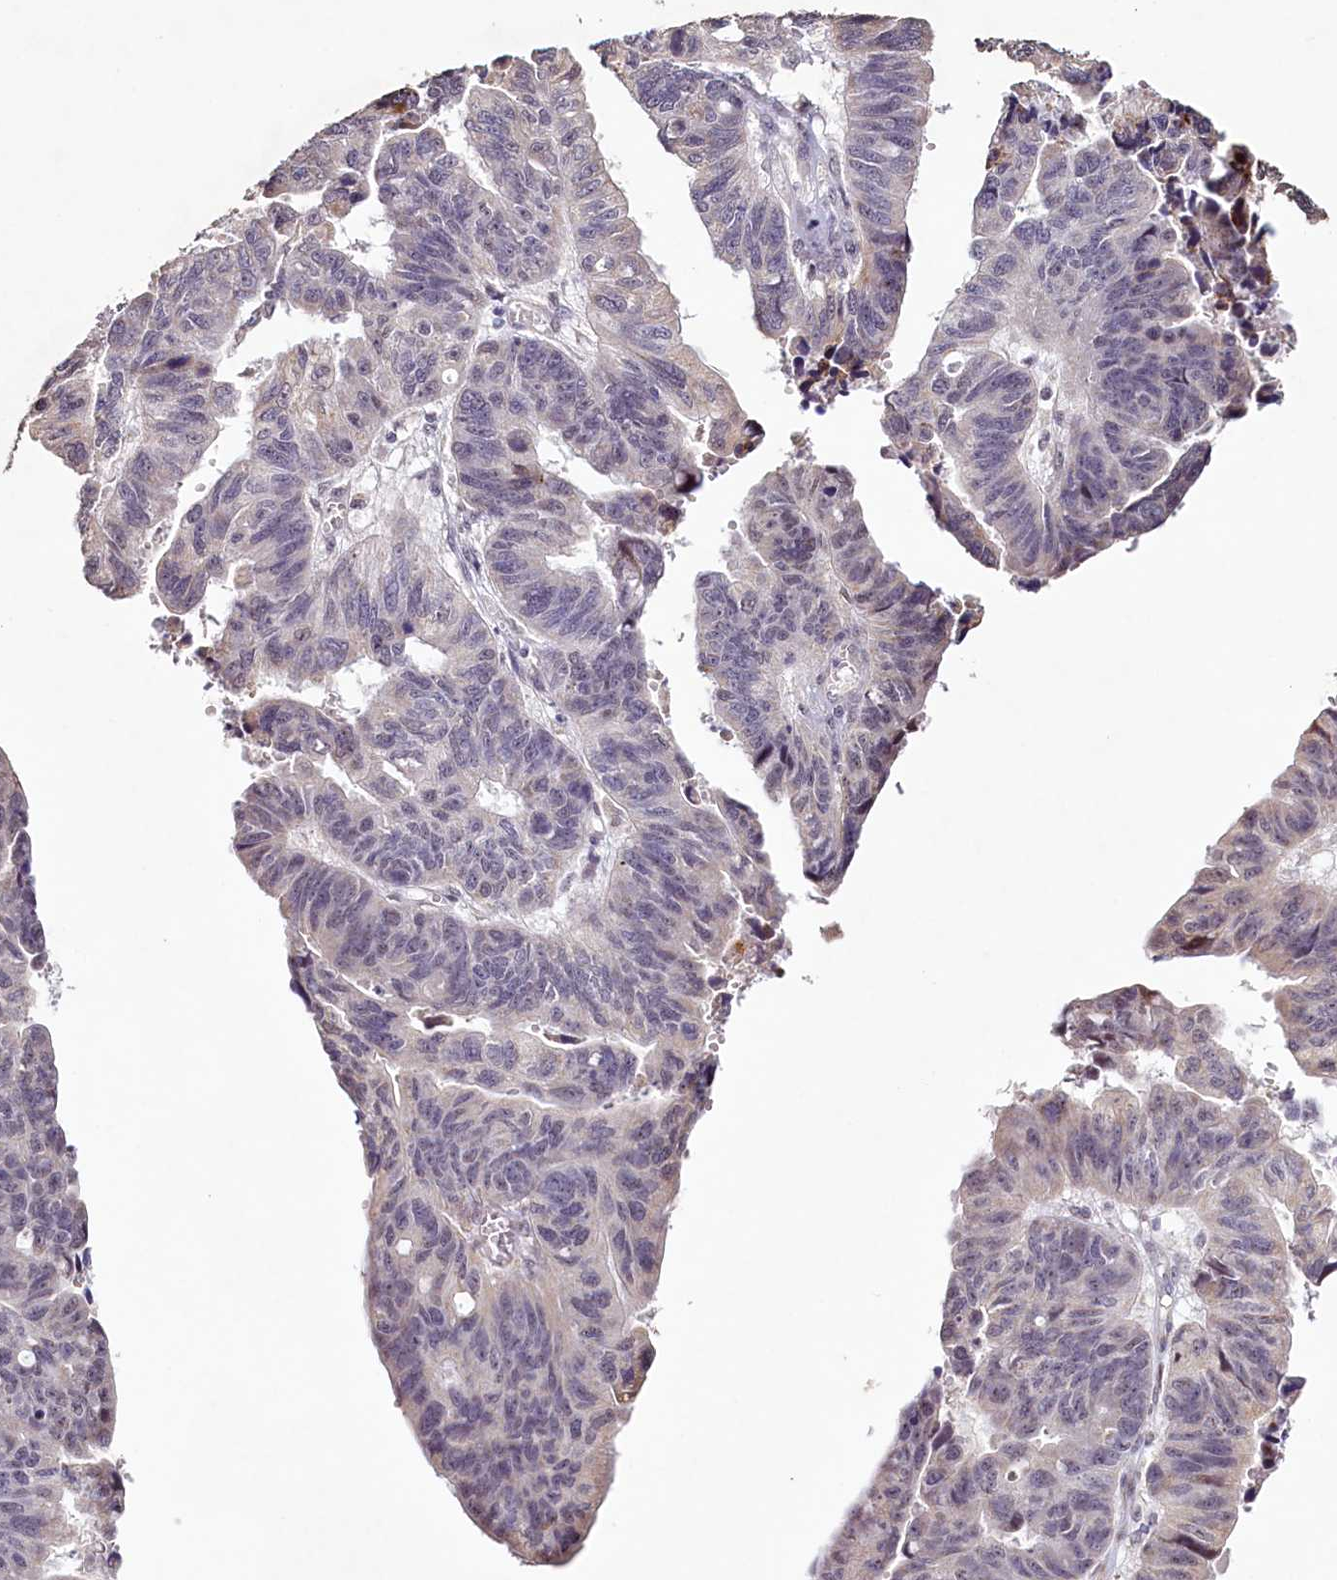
{"staining": {"intensity": "negative", "quantity": "none", "location": "none"}, "tissue": "stomach cancer", "cell_type": "Tumor cells", "image_type": "cancer", "snomed": [{"axis": "morphology", "description": "Adenocarcinoma, NOS"}, {"axis": "topography", "description": "Stomach"}], "caption": "The image reveals no significant positivity in tumor cells of stomach cancer (adenocarcinoma).", "gene": "PDE6D", "patient": {"sex": "male", "age": 59}}